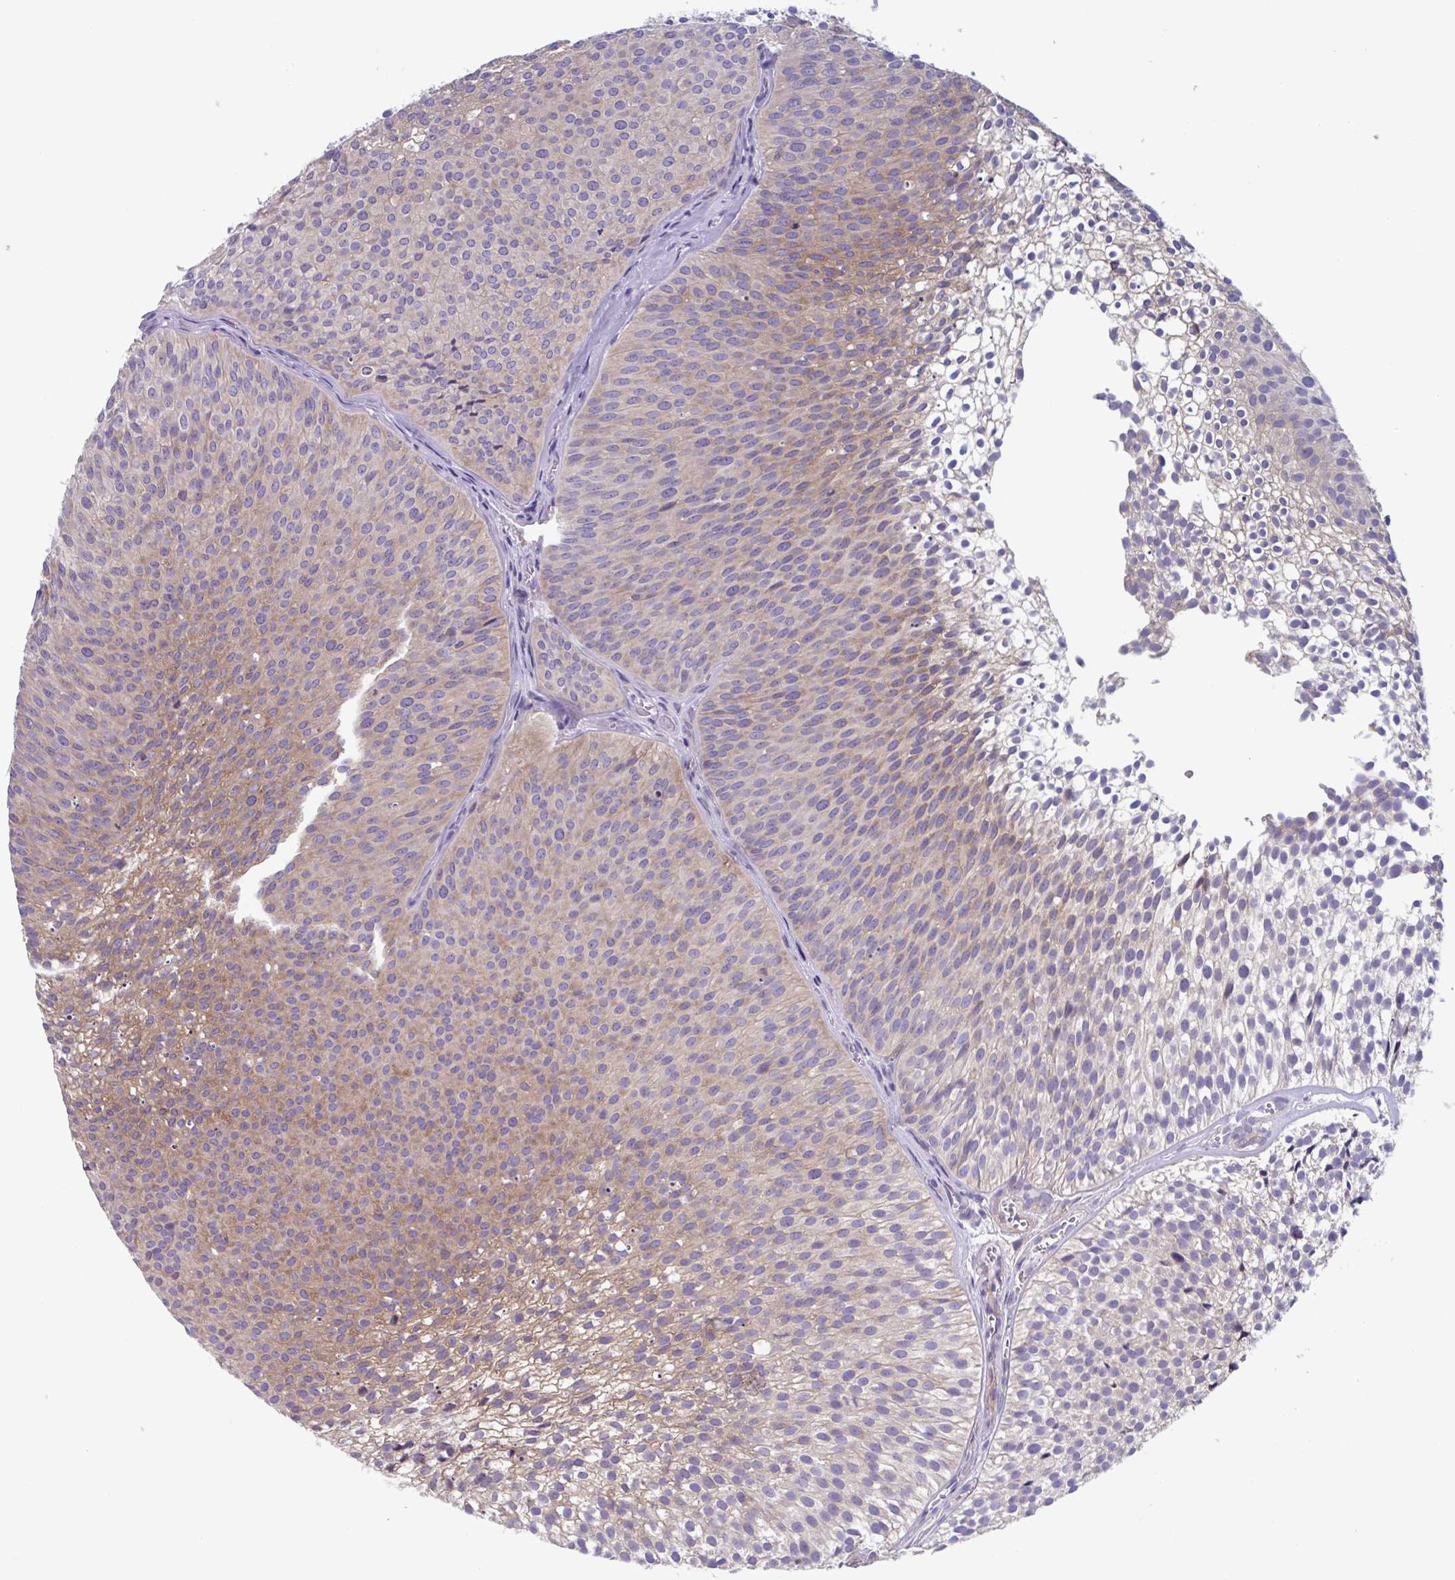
{"staining": {"intensity": "moderate", "quantity": "25%-75%", "location": "cytoplasmic/membranous"}, "tissue": "urothelial cancer", "cell_type": "Tumor cells", "image_type": "cancer", "snomed": [{"axis": "morphology", "description": "Urothelial carcinoma, Low grade"}, {"axis": "topography", "description": "Urinary bladder"}], "caption": "Immunohistochemical staining of urothelial cancer reveals medium levels of moderate cytoplasmic/membranous expression in approximately 25%-75% of tumor cells.", "gene": "LPIN3", "patient": {"sex": "male", "age": 91}}